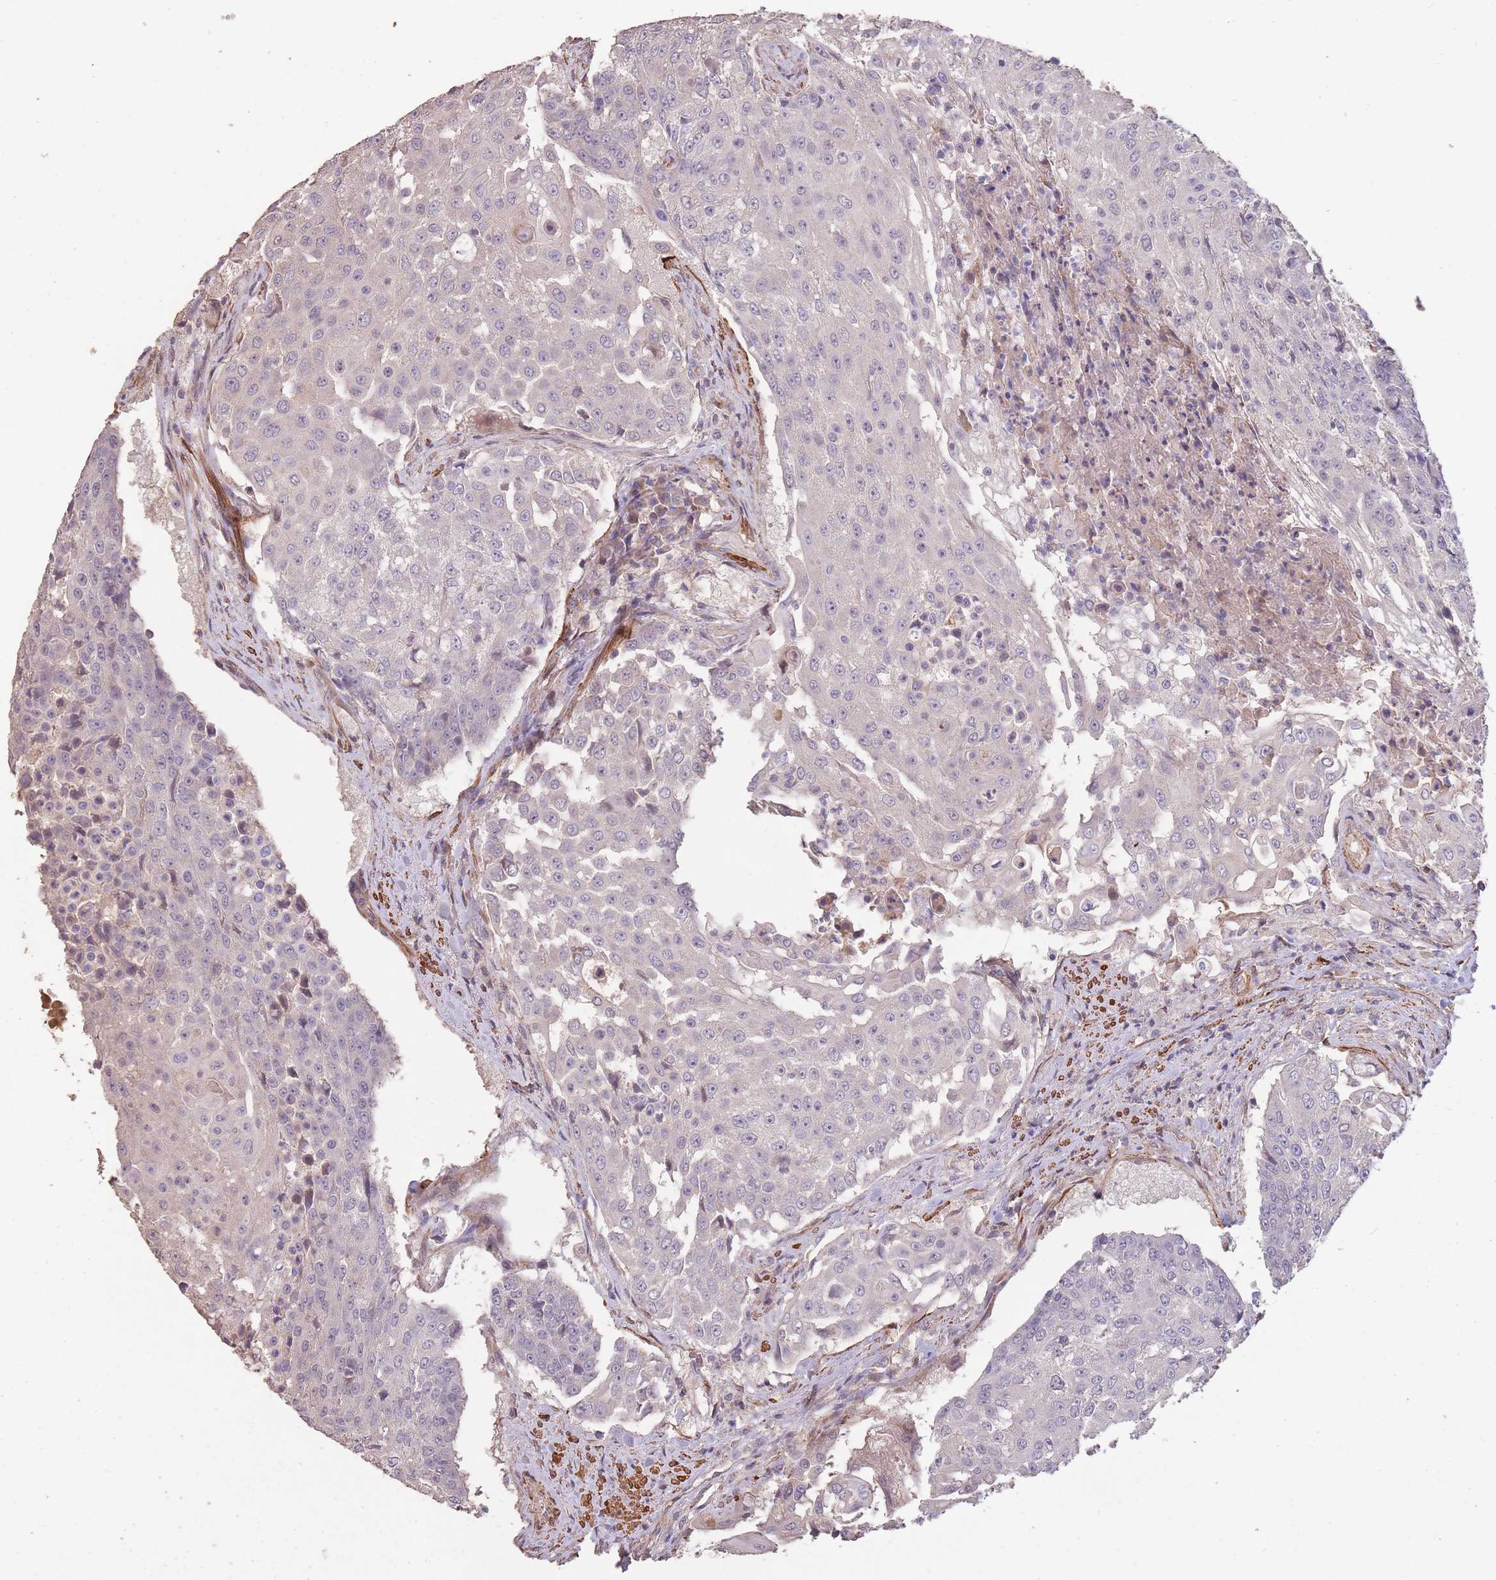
{"staining": {"intensity": "negative", "quantity": "none", "location": "none"}, "tissue": "urothelial cancer", "cell_type": "Tumor cells", "image_type": "cancer", "snomed": [{"axis": "morphology", "description": "Urothelial carcinoma, High grade"}, {"axis": "topography", "description": "Urinary bladder"}], "caption": "Tumor cells are negative for brown protein staining in urothelial cancer. The staining is performed using DAB brown chromogen with nuclei counter-stained in using hematoxylin.", "gene": "NLRC4", "patient": {"sex": "female", "age": 63}}